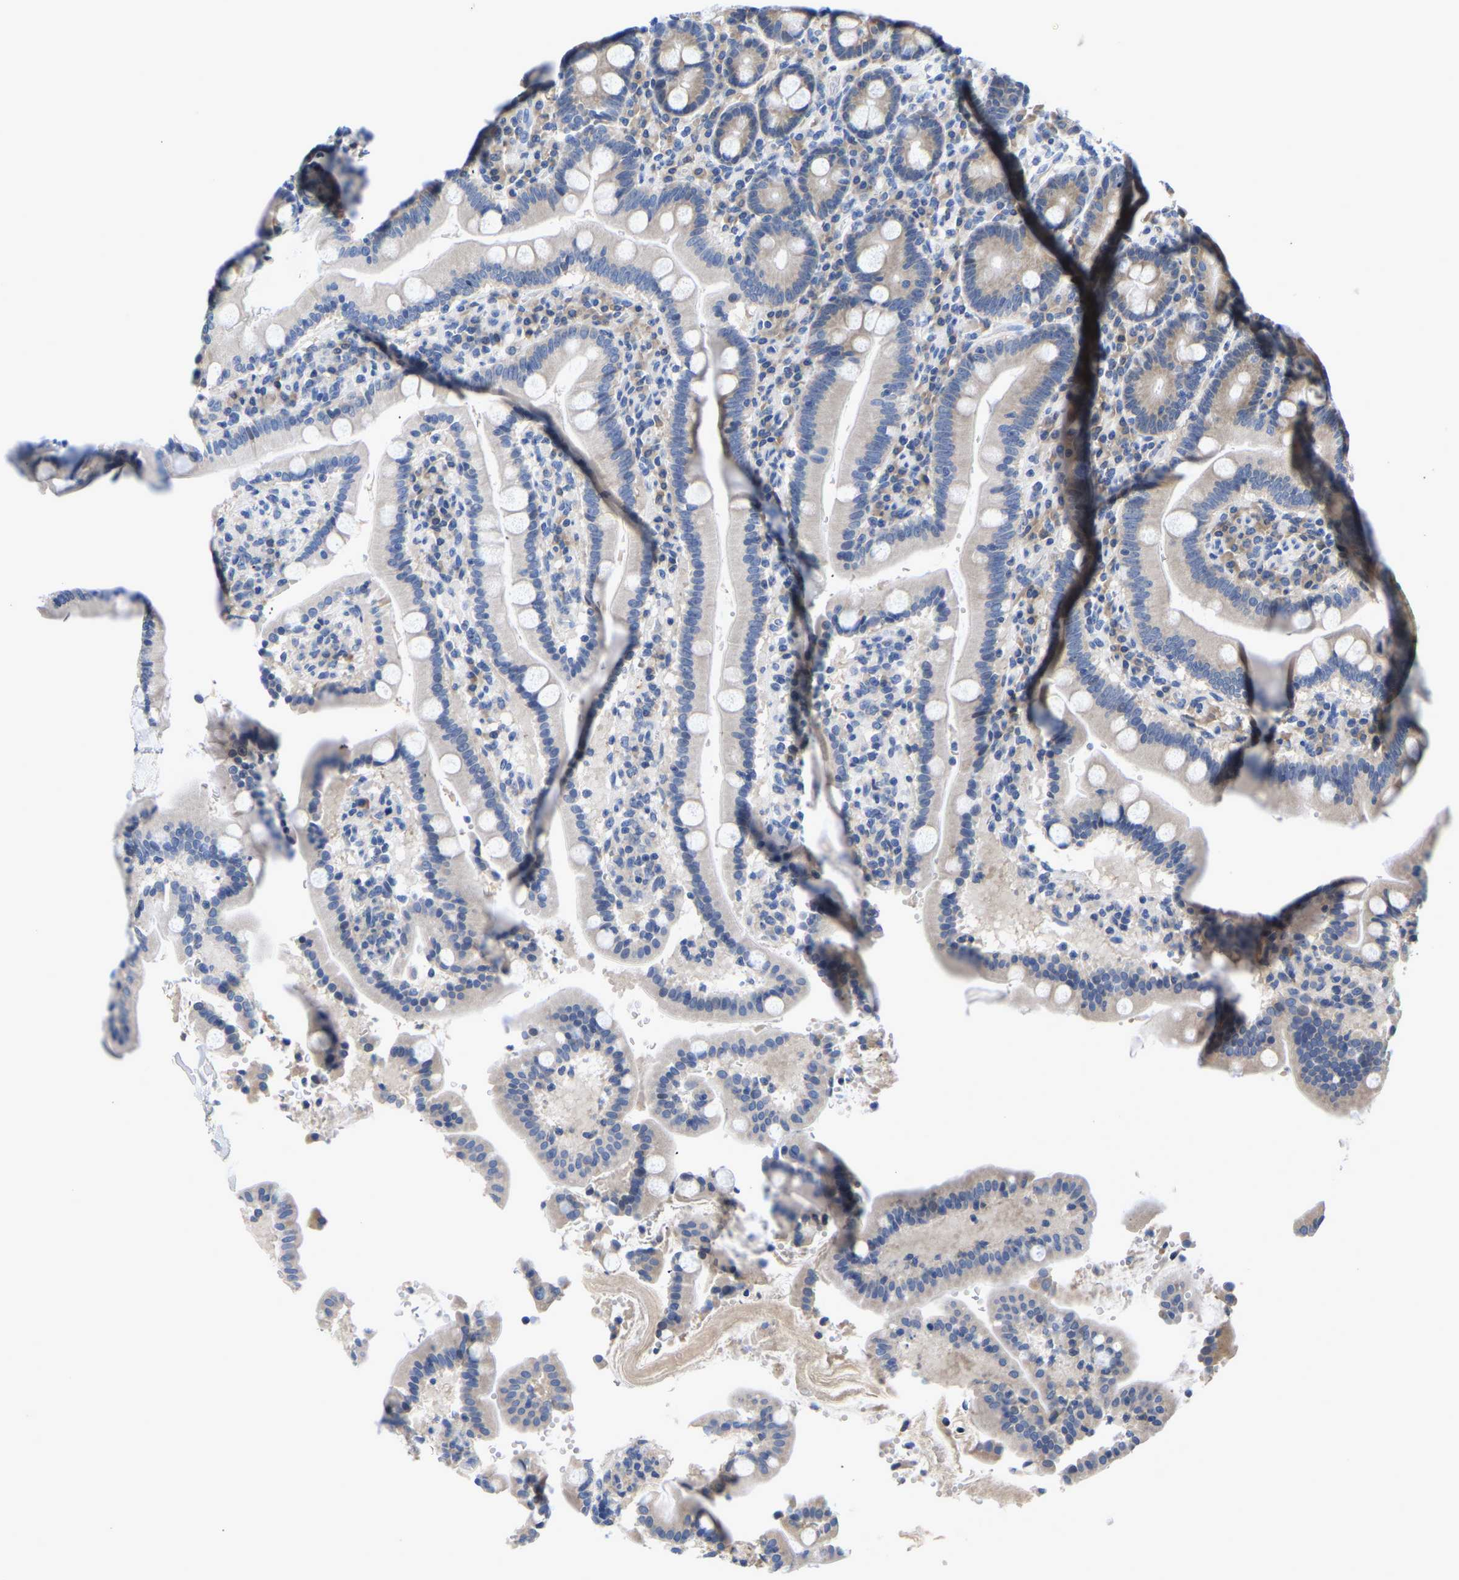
{"staining": {"intensity": "moderate", "quantity": "<25%", "location": "cytoplasmic/membranous"}, "tissue": "duodenum", "cell_type": "Glandular cells", "image_type": "normal", "snomed": [{"axis": "morphology", "description": "Normal tissue, NOS"}, {"axis": "topography", "description": "Small intestine, NOS"}], "caption": "The histopathology image demonstrates a brown stain indicating the presence of a protein in the cytoplasmic/membranous of glandular cells in duodenum. Using DAB (3,3'-diaminobenzidine) (brown) and hematoxylin (blue) stains, captured at high magnification using brightfield microscopy.", "gene": "ABCA10", "patient": {"sex": "female", "age": 71}}